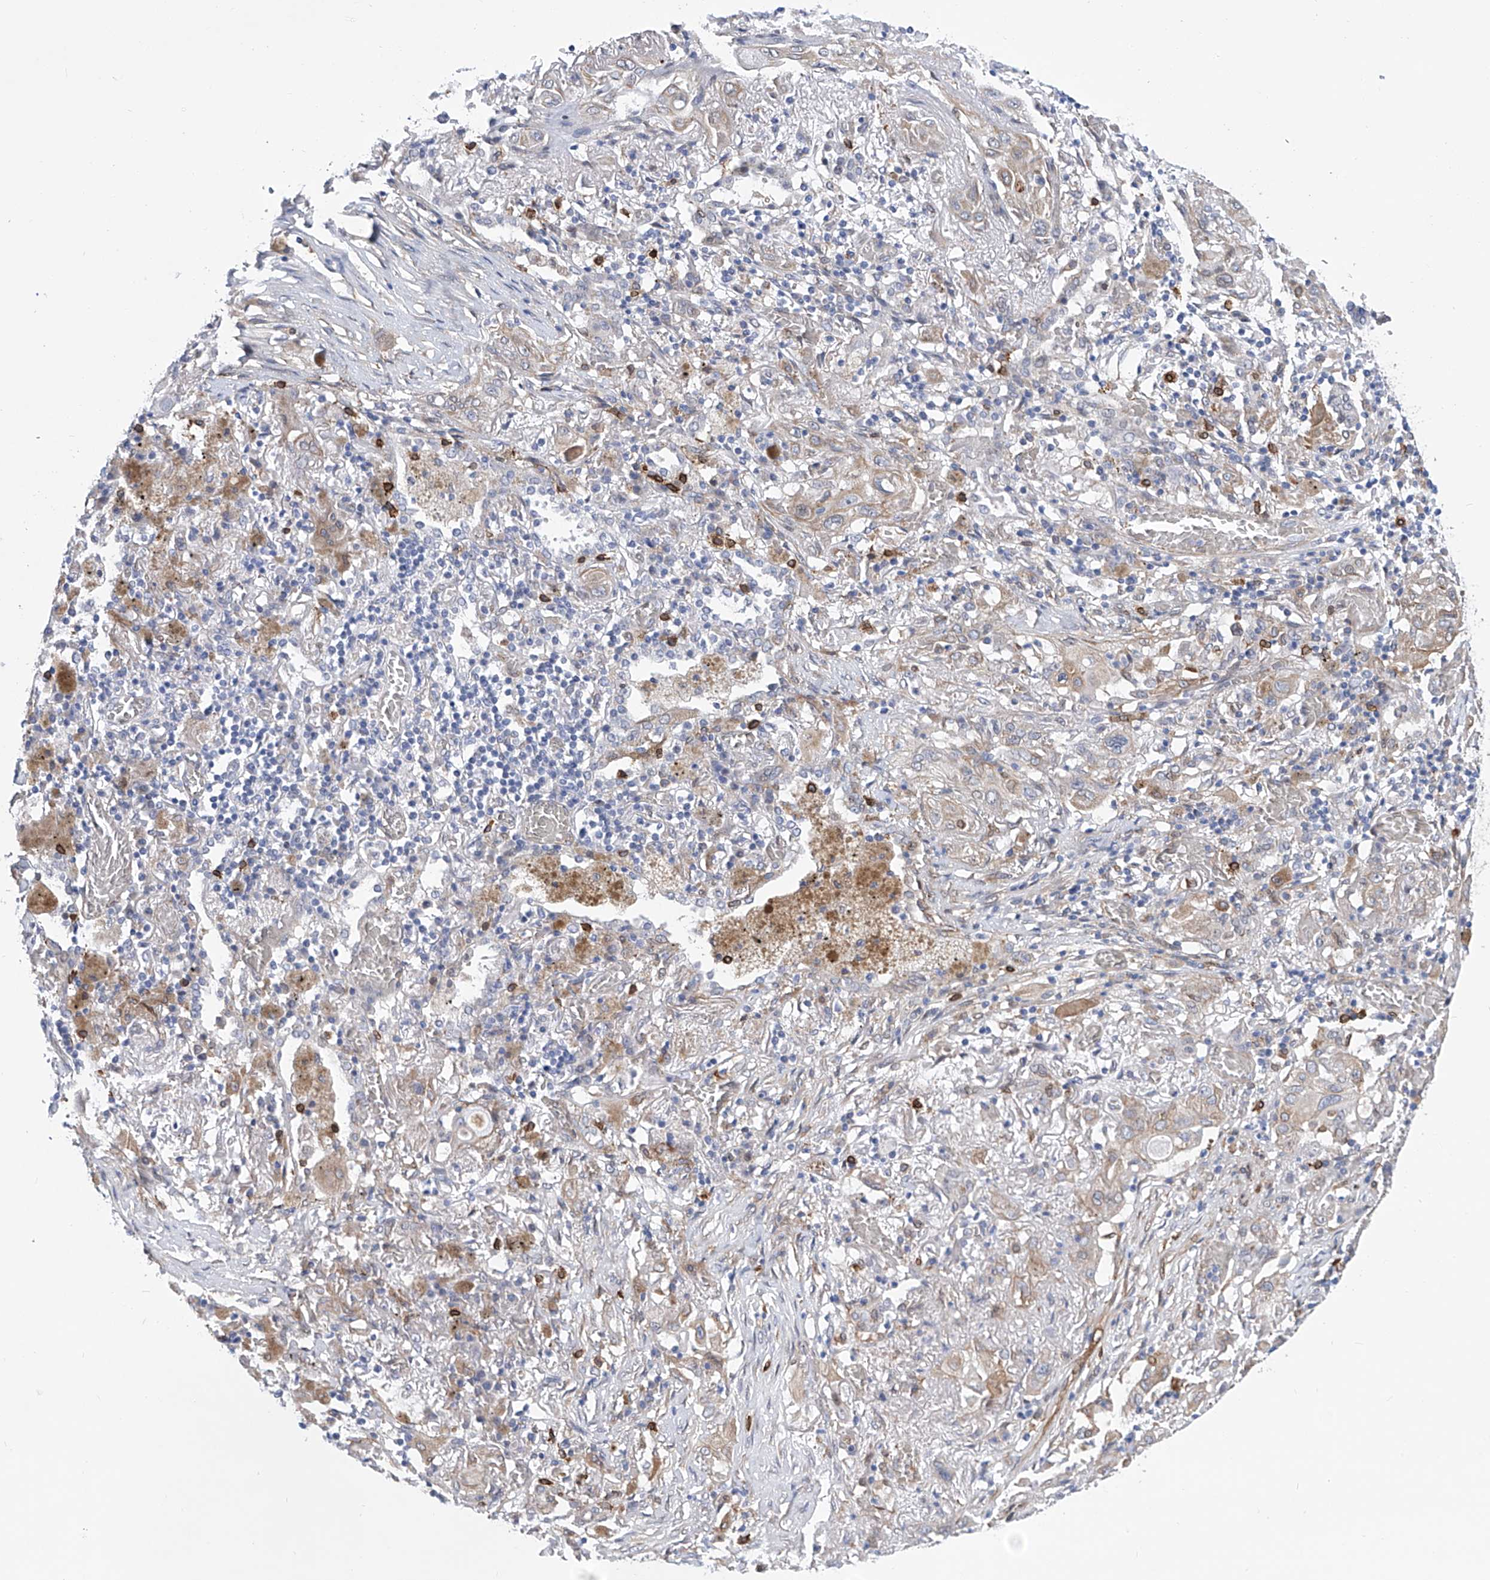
{"staining": {"intensity": "weak", "quantity": ">75%", "location": "cytoplasmic/membranous"}, "tissue": "lung cancer", "cell_type": "Tumor cells", "image_type": "cancer", "snomed": [{"axis": "morphology", "description": "Squamous cell carcinoma, NOS"}, {"axis": "topography", "description": "Lung"}], "caption": "Immunohistochemistry (IHC) of squamous cell carcinoma (lung) exhibits low levels of weak cytoplasmic/membranous staining in approximately >75% of tumor cells.", "gene": "TNN", "patient": {"sex": "female", "age": 47}}